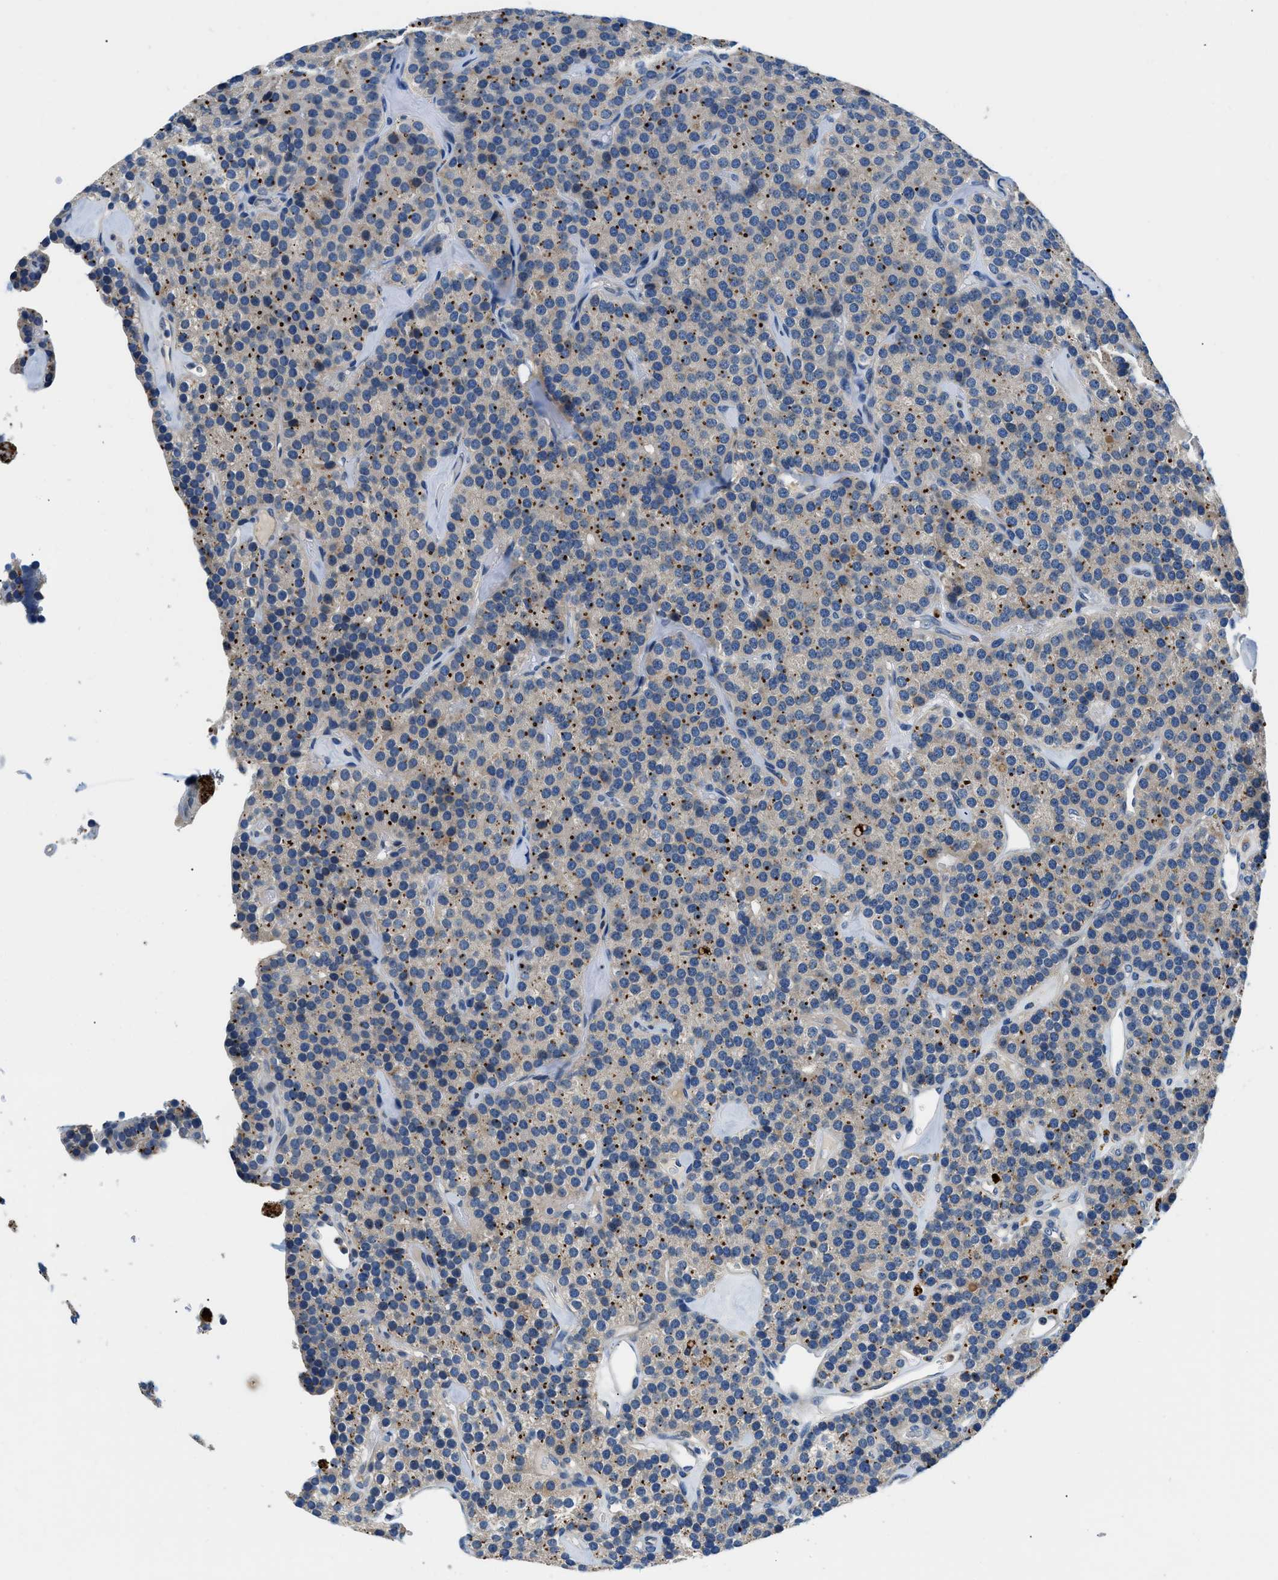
{"staining": {"intensity": "strong", "quantity": "25%-75%", "location": "cytoplasmic/membranous"}, "tissue": "parathyroid gland", "cell_type": "Glandular cells", "image_type": "normal", "snomed": [{"axis": "morphology", "description": "Normal tissue, NOS"}, {"axis": "morphology", "description": "Adenoma, NOS"}, {"axis": "topography", "description": "Parathyroid gland"}], "caption": "This histopathology image exhibits benign parathyroid gland stained with immunohistochemistry (IHC) to label a protein in brown. The cytoplasmic/membranous of glandular cells show strong positivity for the protein. Nuclei are counter-stained blue.", "gene": "ADGRE3", "patient": {"sex": "female", "age": 86}}